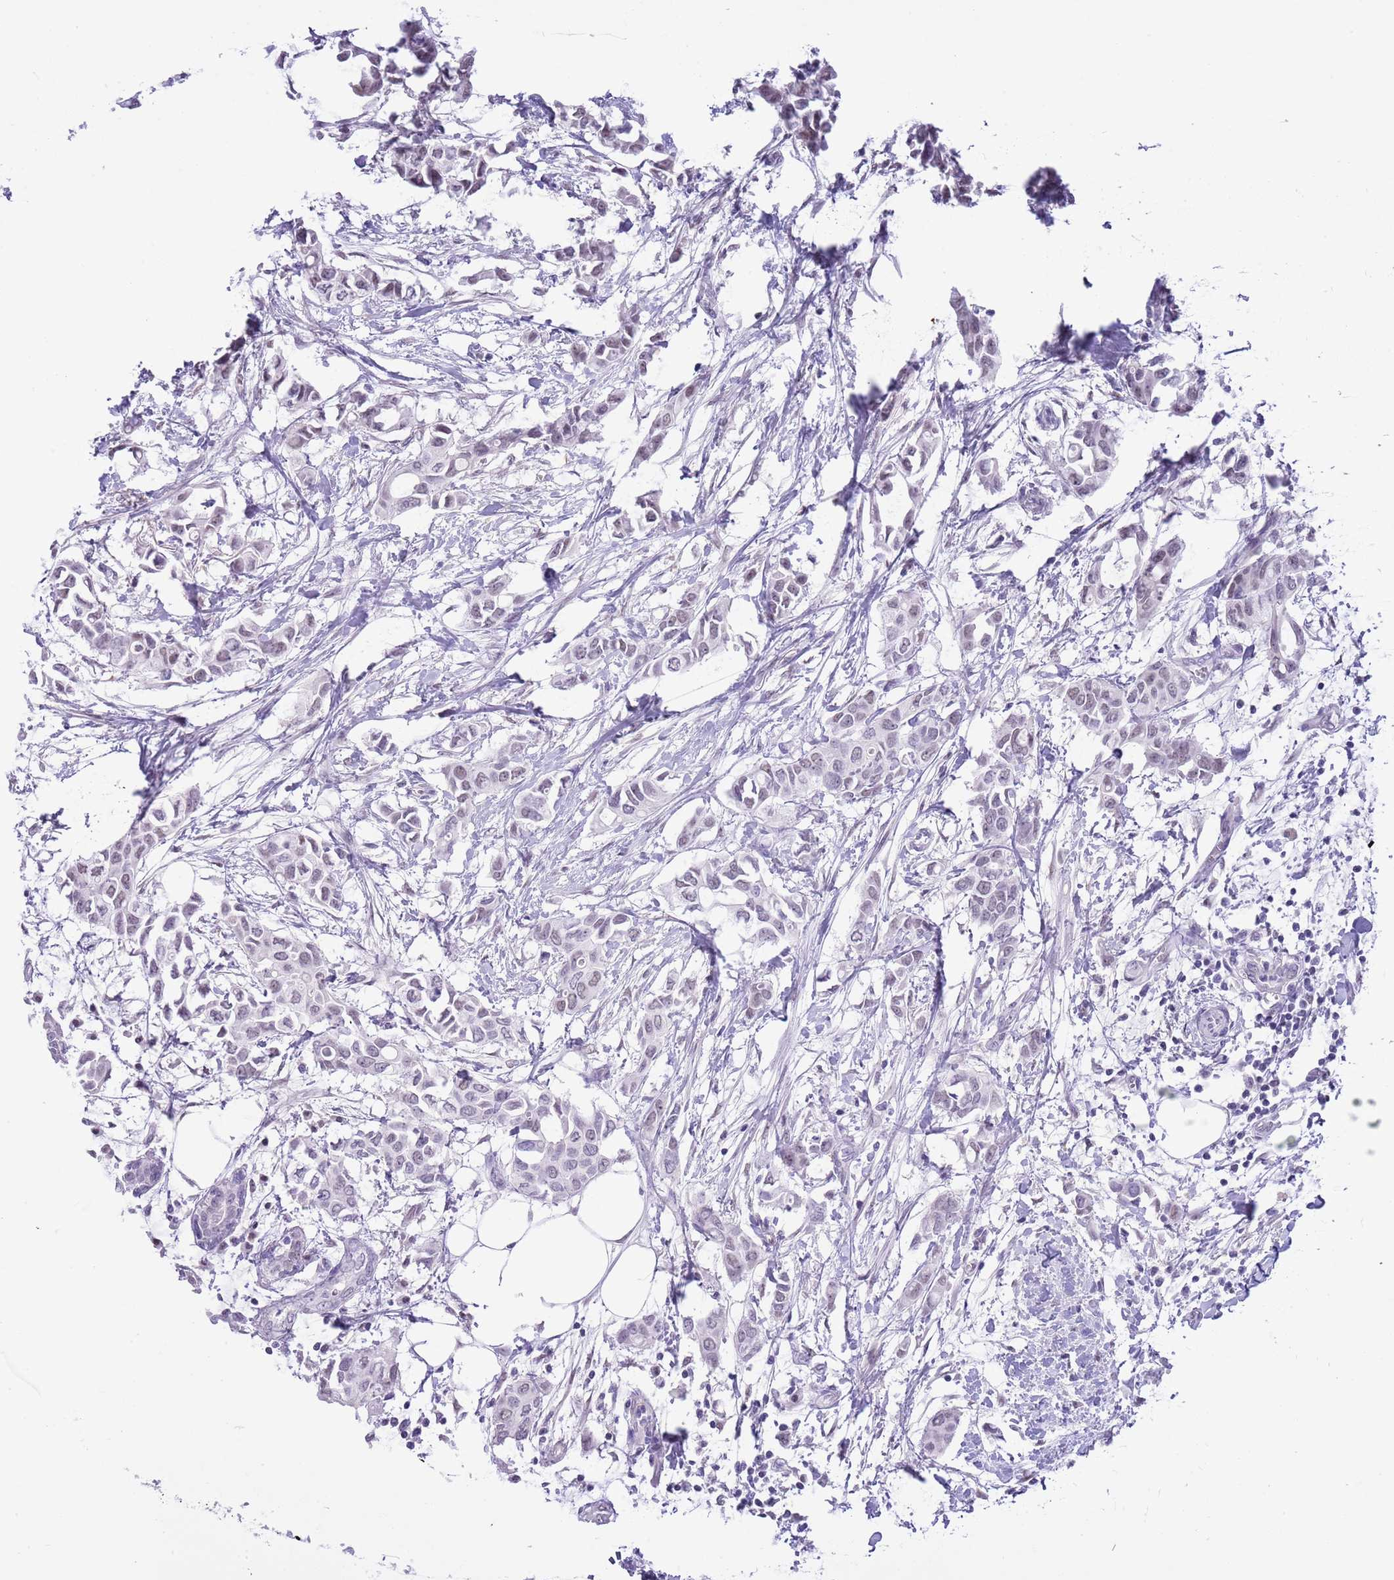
{"staining": {"intensity": "negative", "quantity": "none", "location": "none"}, "tissue": "breast cancer", "cell_type": "Tumor cells", "image_type": "cancer", "snomed": [{"axis": "morphology", "description": "Duct carcinoma"}, {"axis": "topography", "description": "Breast"}], "caption": "The micrograph exhibits no staining of tumor cells in breast infiltrating ductal carcinoma.", "gene": "PPP1R17", "patient": {"sex": "female", "age": 41}}